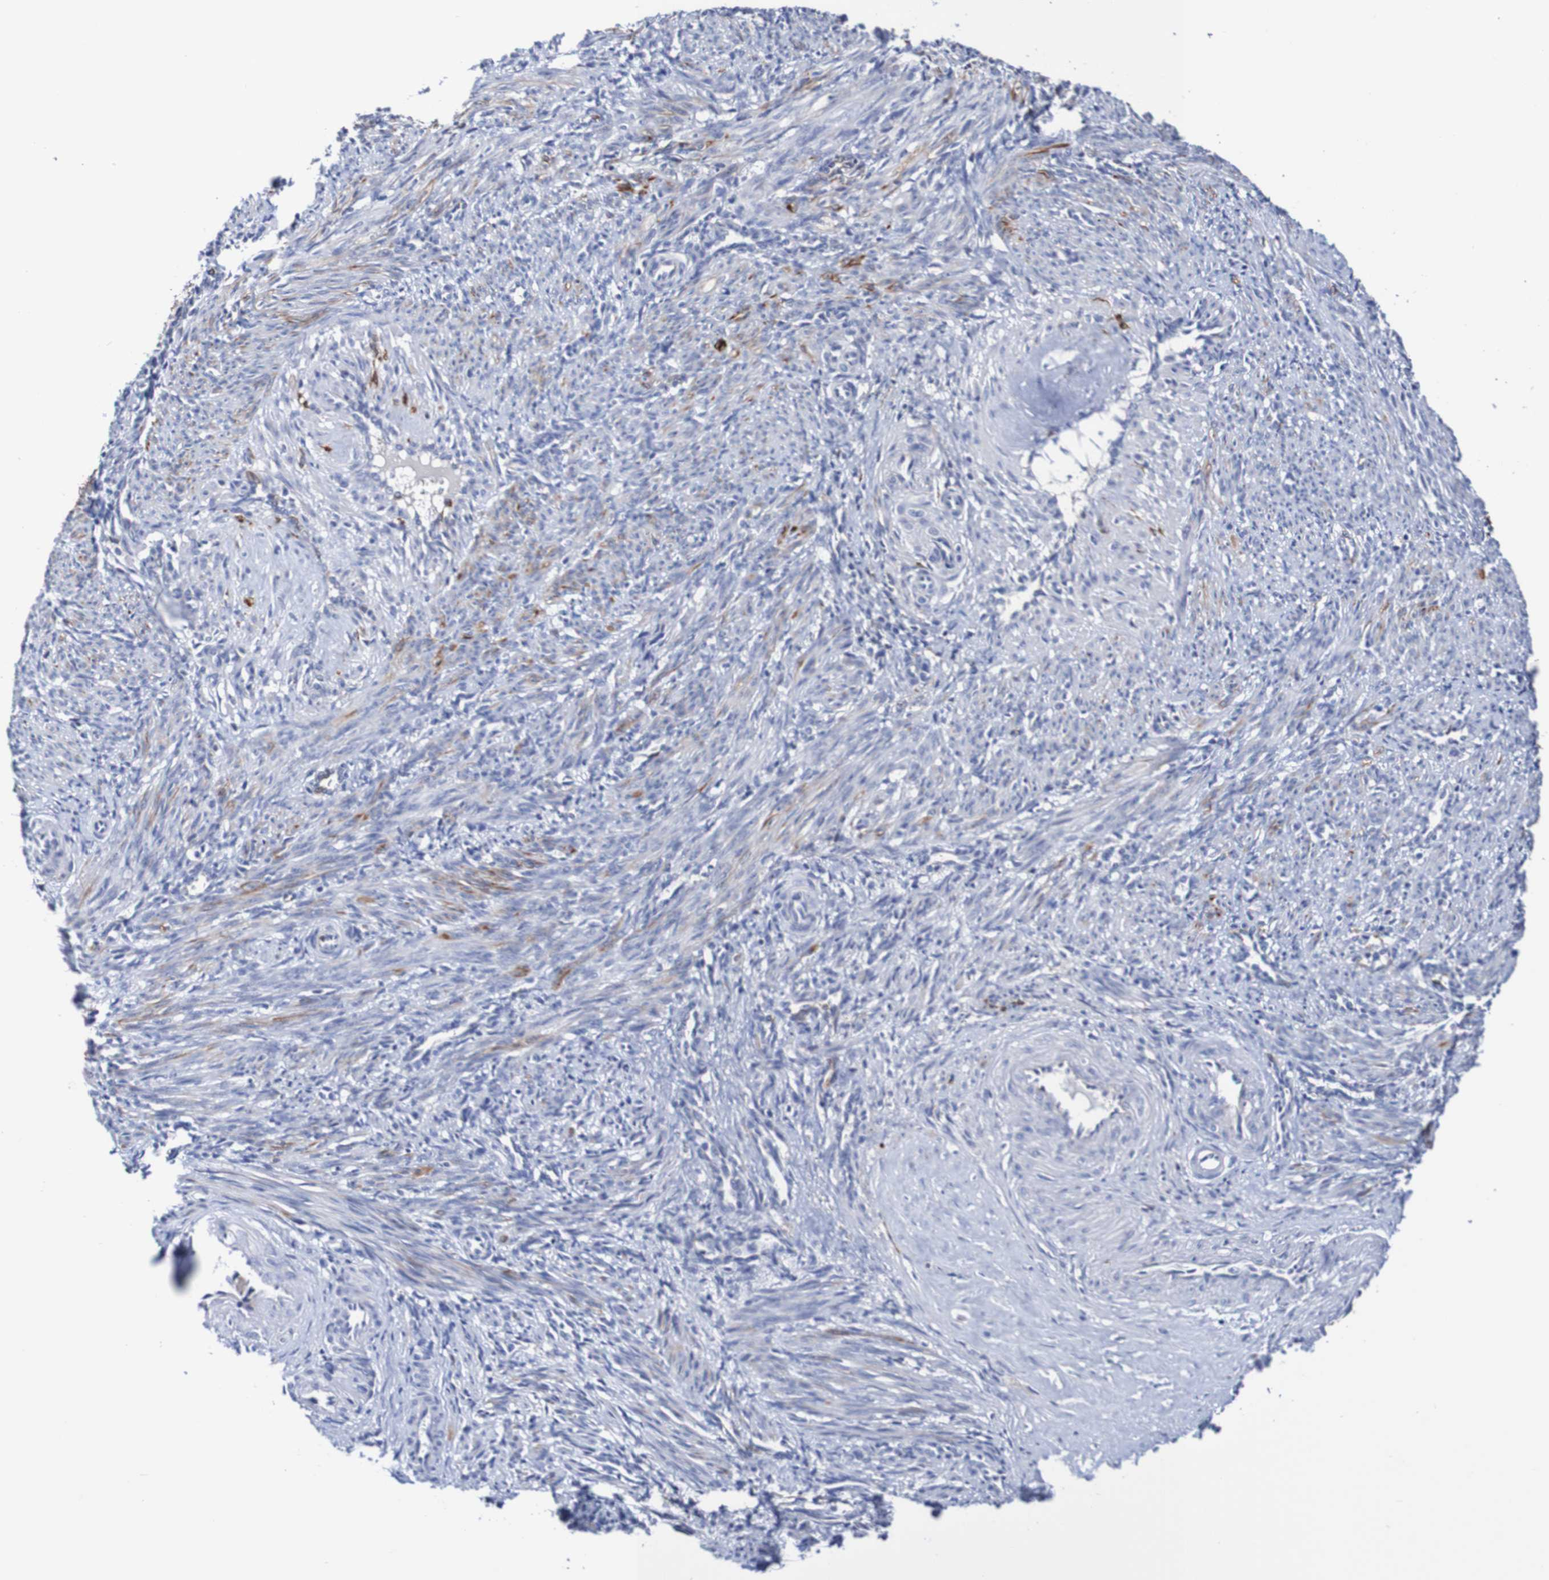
{"staining": {"intensity": "negative", "quantity": "none", "location": "none"}, "tissue": "smooth muscle", "cell_type": "Smooth muscle cells", "image_type": "normal", "snomed": [{"axis": "morphology", "description": "Normal tissue, NOS"}, {"axis": "topography", "description": "Endometrium"}], "caption": "Immunohistochemistry photomicrograph of unremarkable smooth muscle: smooth muscle stained with DAB (3,3'-diaminobenzidine) demonstrates no significant protein staining in smooth muscle cells. (DAB immunohistochemistry (IHC) with hematoxylin counter stain).", "gene": "SEZ6", "patient": {"sex": "female", "age": 33}}